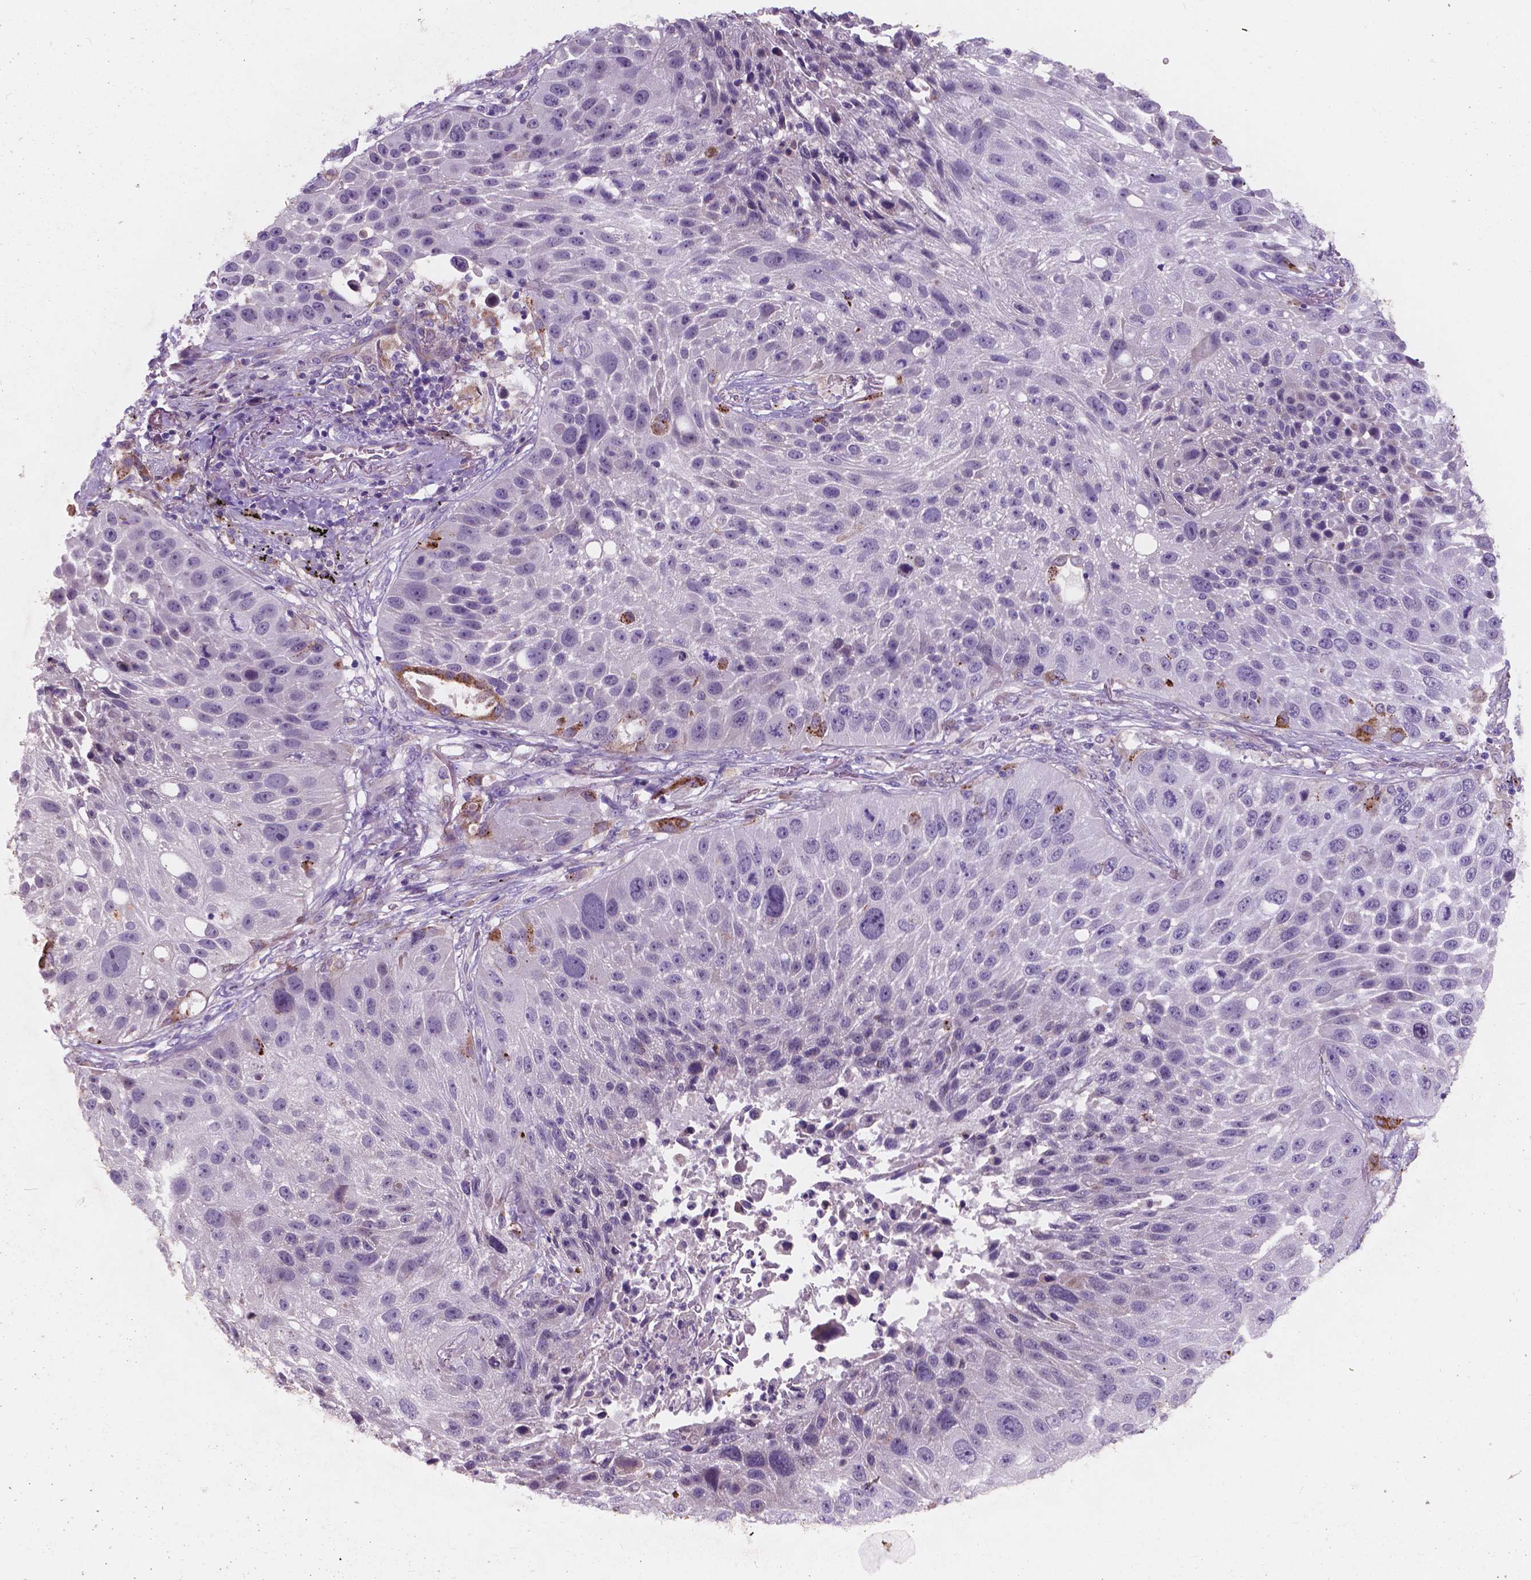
{"staining": {"intensity": "negative", "quantity": "none", "location": "none"}, "tissue": "lung cancer", "cell_type": "Tumor cells", "image_type": "cancer", "snomed": [{"axis": "morphology", "description": "Normal morphology"}, {"axis": "morphology", "description": "Squamous cell carcinoma, NOS"}, {"axis": "topography", "description": "Lymph node"}, {"axis": "topography", "description": "Lung"}], "caption": "High magnification brightfield microscopy of lung cancer stained with DAB (3,3'-diaminobenzidine) (brown) and counterstained with hematoxylin (blue): tumor cells show no significant positivity. (Brightfield microscopy of DAB IHC at high magnification).", "gene": "IREB2", "patient": {"sex": "male", "age": 67}}